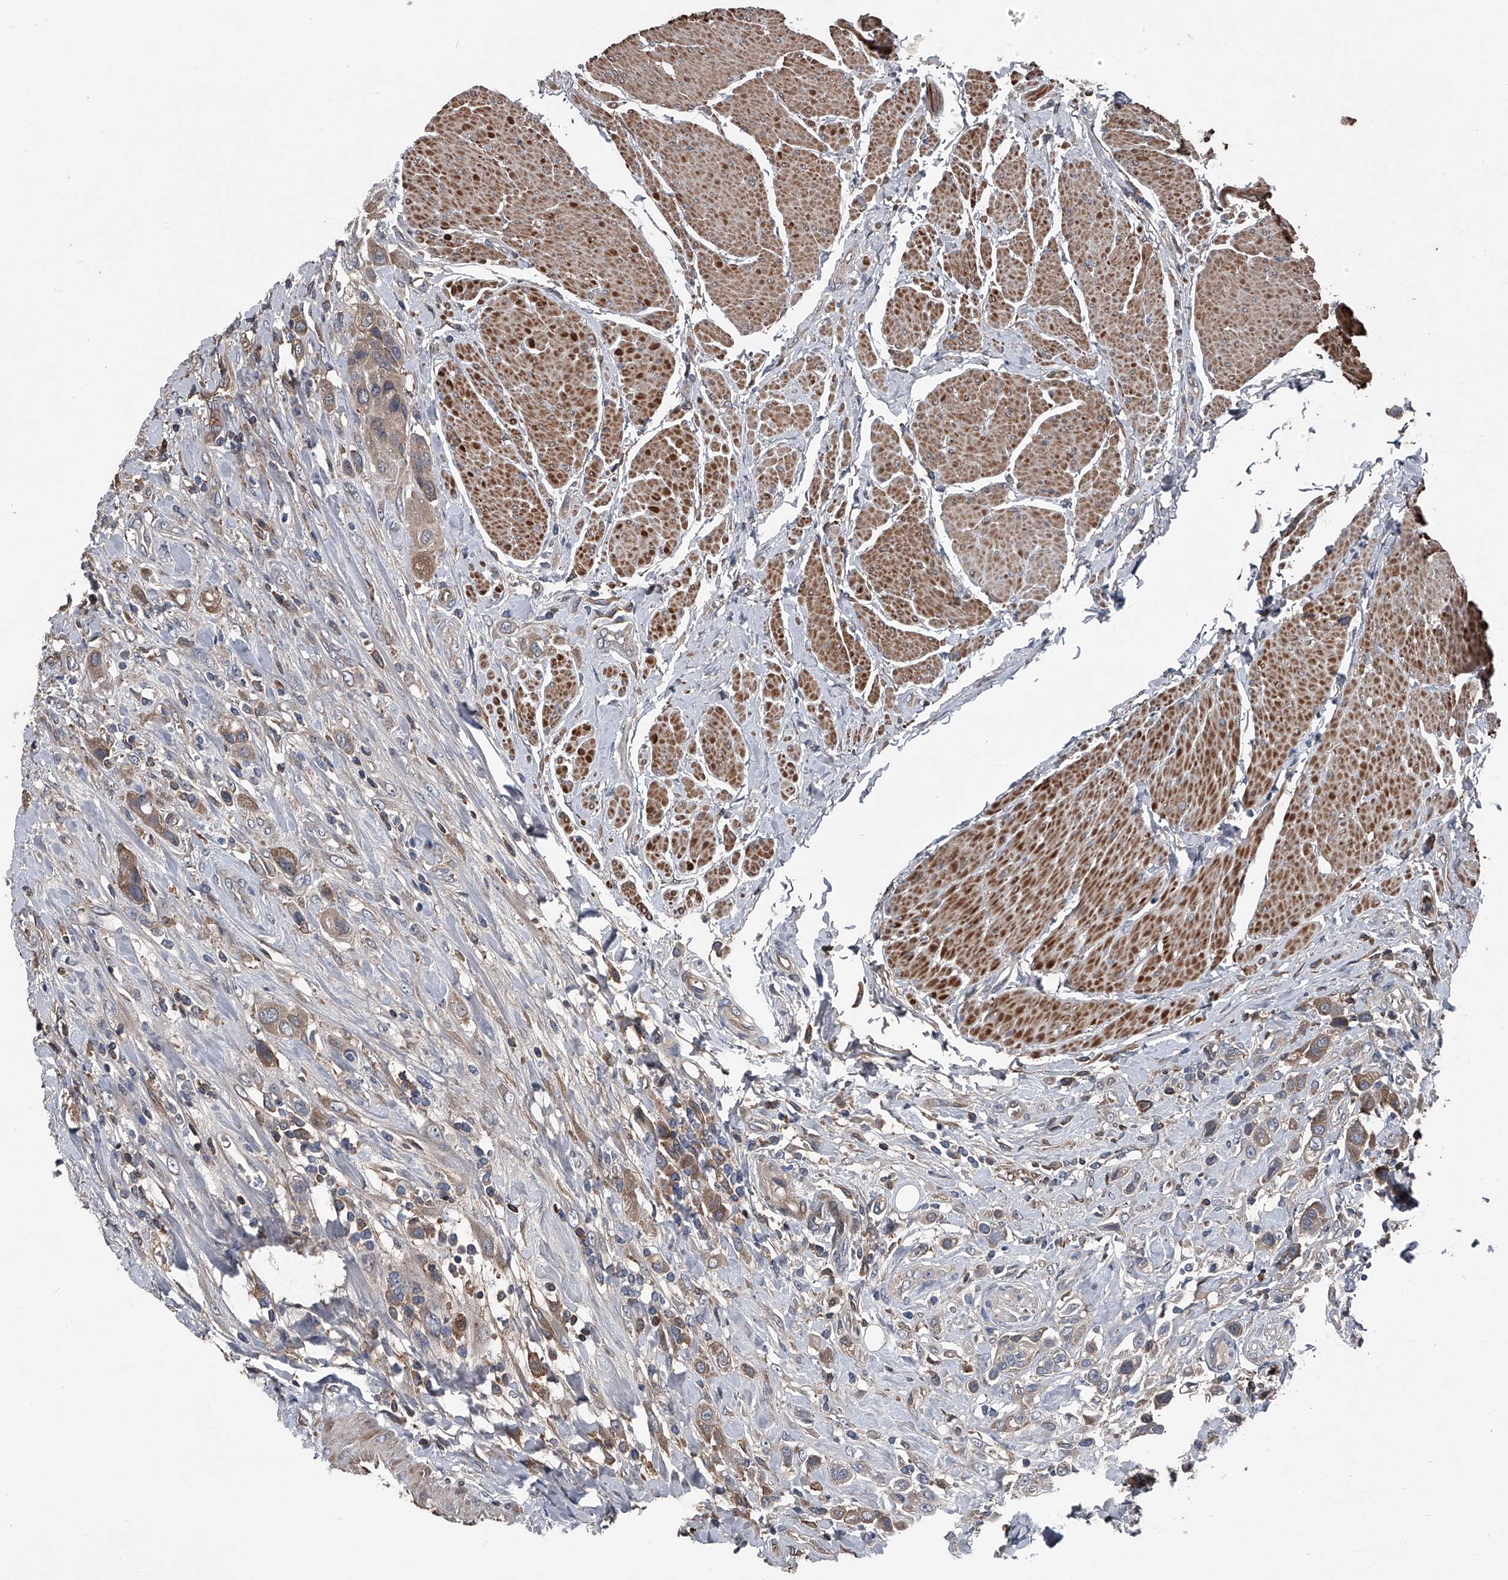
{"staining": {"intensity": "moderate", "quantity": ">75%", "location": "cytoplasmic/membranous"}, "tissue": "urothelial cancer", "cell_type": "Tumor cells", "image_type": "cancer", "snomed": [{"axis": "morphology", "description": "Urothelial carcinoma, High grade"}, {"axis": "topography", "description": "Urinary bladder"}], "caption": "Protein staining exhibits moderate cytoplasmic/membranous positivity in approximately >75% of tumor cells in urothelial carcinoma (high-grade). The staining was performed using DAB, with brown indicating positive protein expression. Nuclei are stained blue with hematoxylin.", "gene": "KIF13A", "patient": {"sex": "male", "age": 50}}